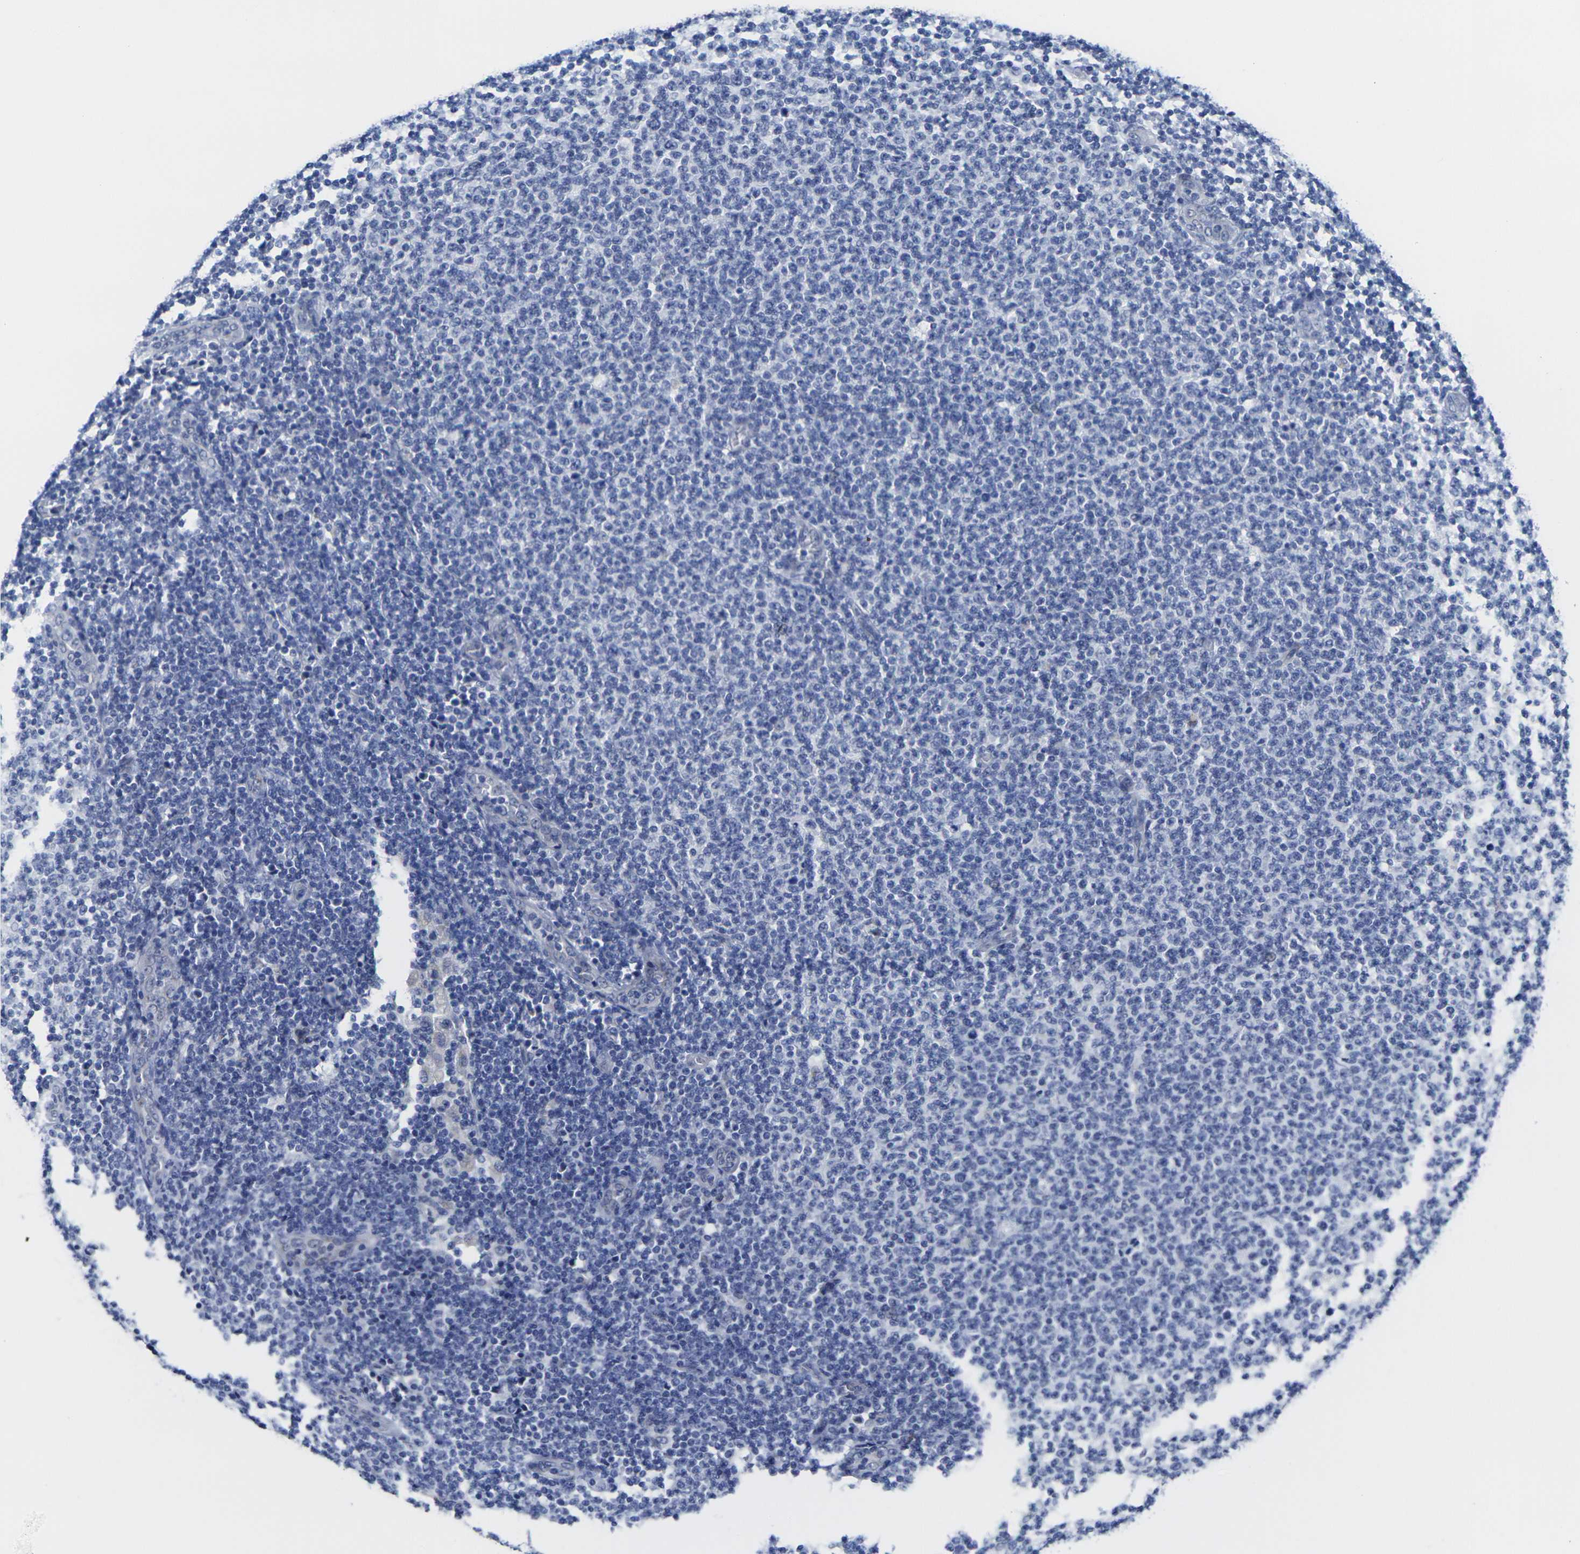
{"staining": {"intensity": "negative", "quantity": "none", "location": "none"}, "tissue": "lymphoma", "cell_type": "Tumor cells", "image_type": "cancer", "snomed": [{"axis": "morphology", "description": "Malignant lymphoma, non-Hodgkin's type, Low grade"}, {"axis": "topography", "description": "Lymph node"}], "caption": "A histopathology image of lymphoma stained for a protein shows no brown staining in tumor cells. (Brightfield microscopy of DAB immunohistochemistry at high magnification).", "gene": "CRK", "patient": {"sex": "male", "age": 66}}